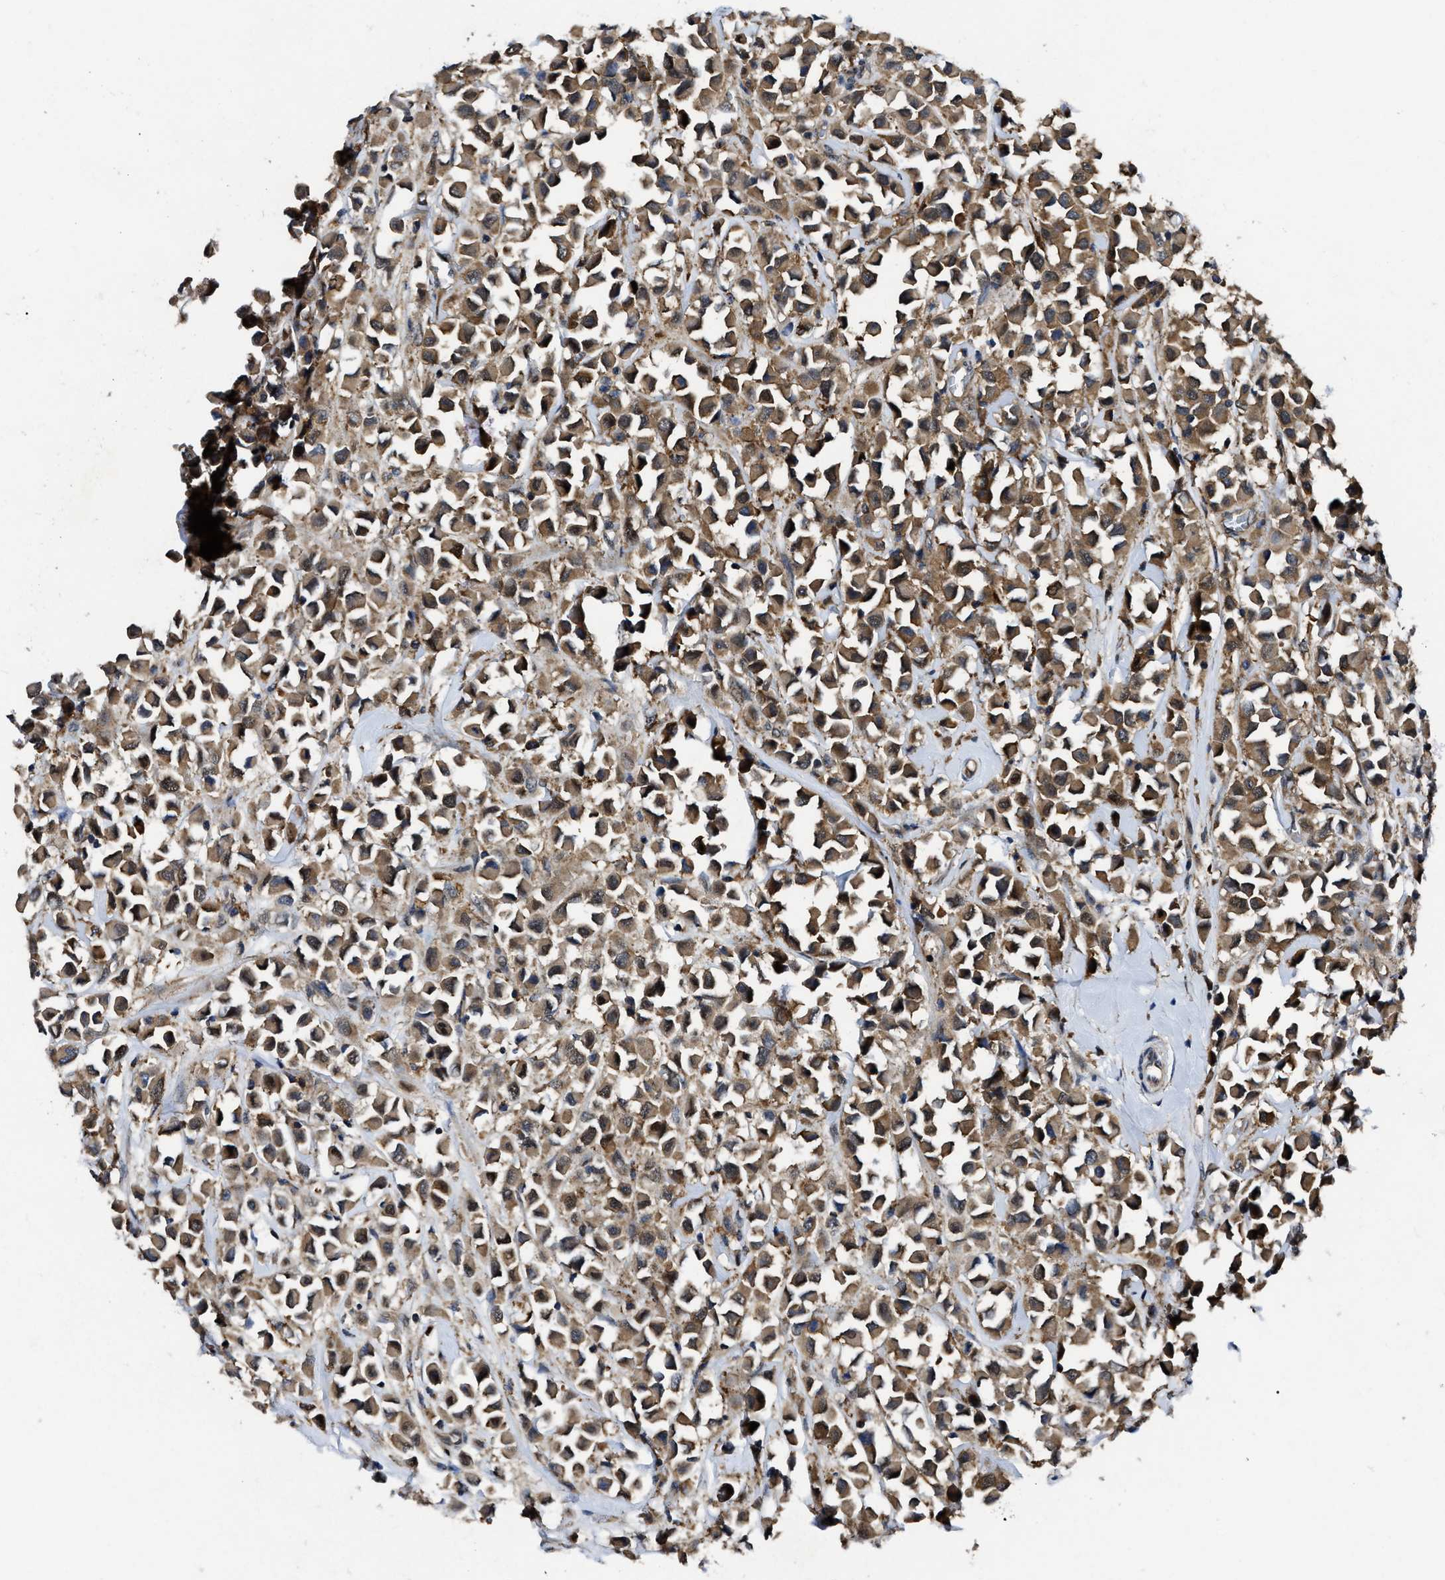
{"staining": {"intensity": "moderate", "quantity": ">75%", "location": "cytoplasmic/membranous"}, "tissue": "breast cancer", "cell_type": "Tumor cells", "image_type": "cancer", "snomed": [{"axis": "morphology", "description": "Duct carcinoma"}, {"axis": "topography", "description": "Breast"}], "caption": "There is medium levels of moderate cytoplasmic/membranous expression in tumor cells of breast cancer, as demonstrated by immunohistochemical staining (brown color).", "gene": "GET4", "patient": {"sex": "female", "age": 61}}